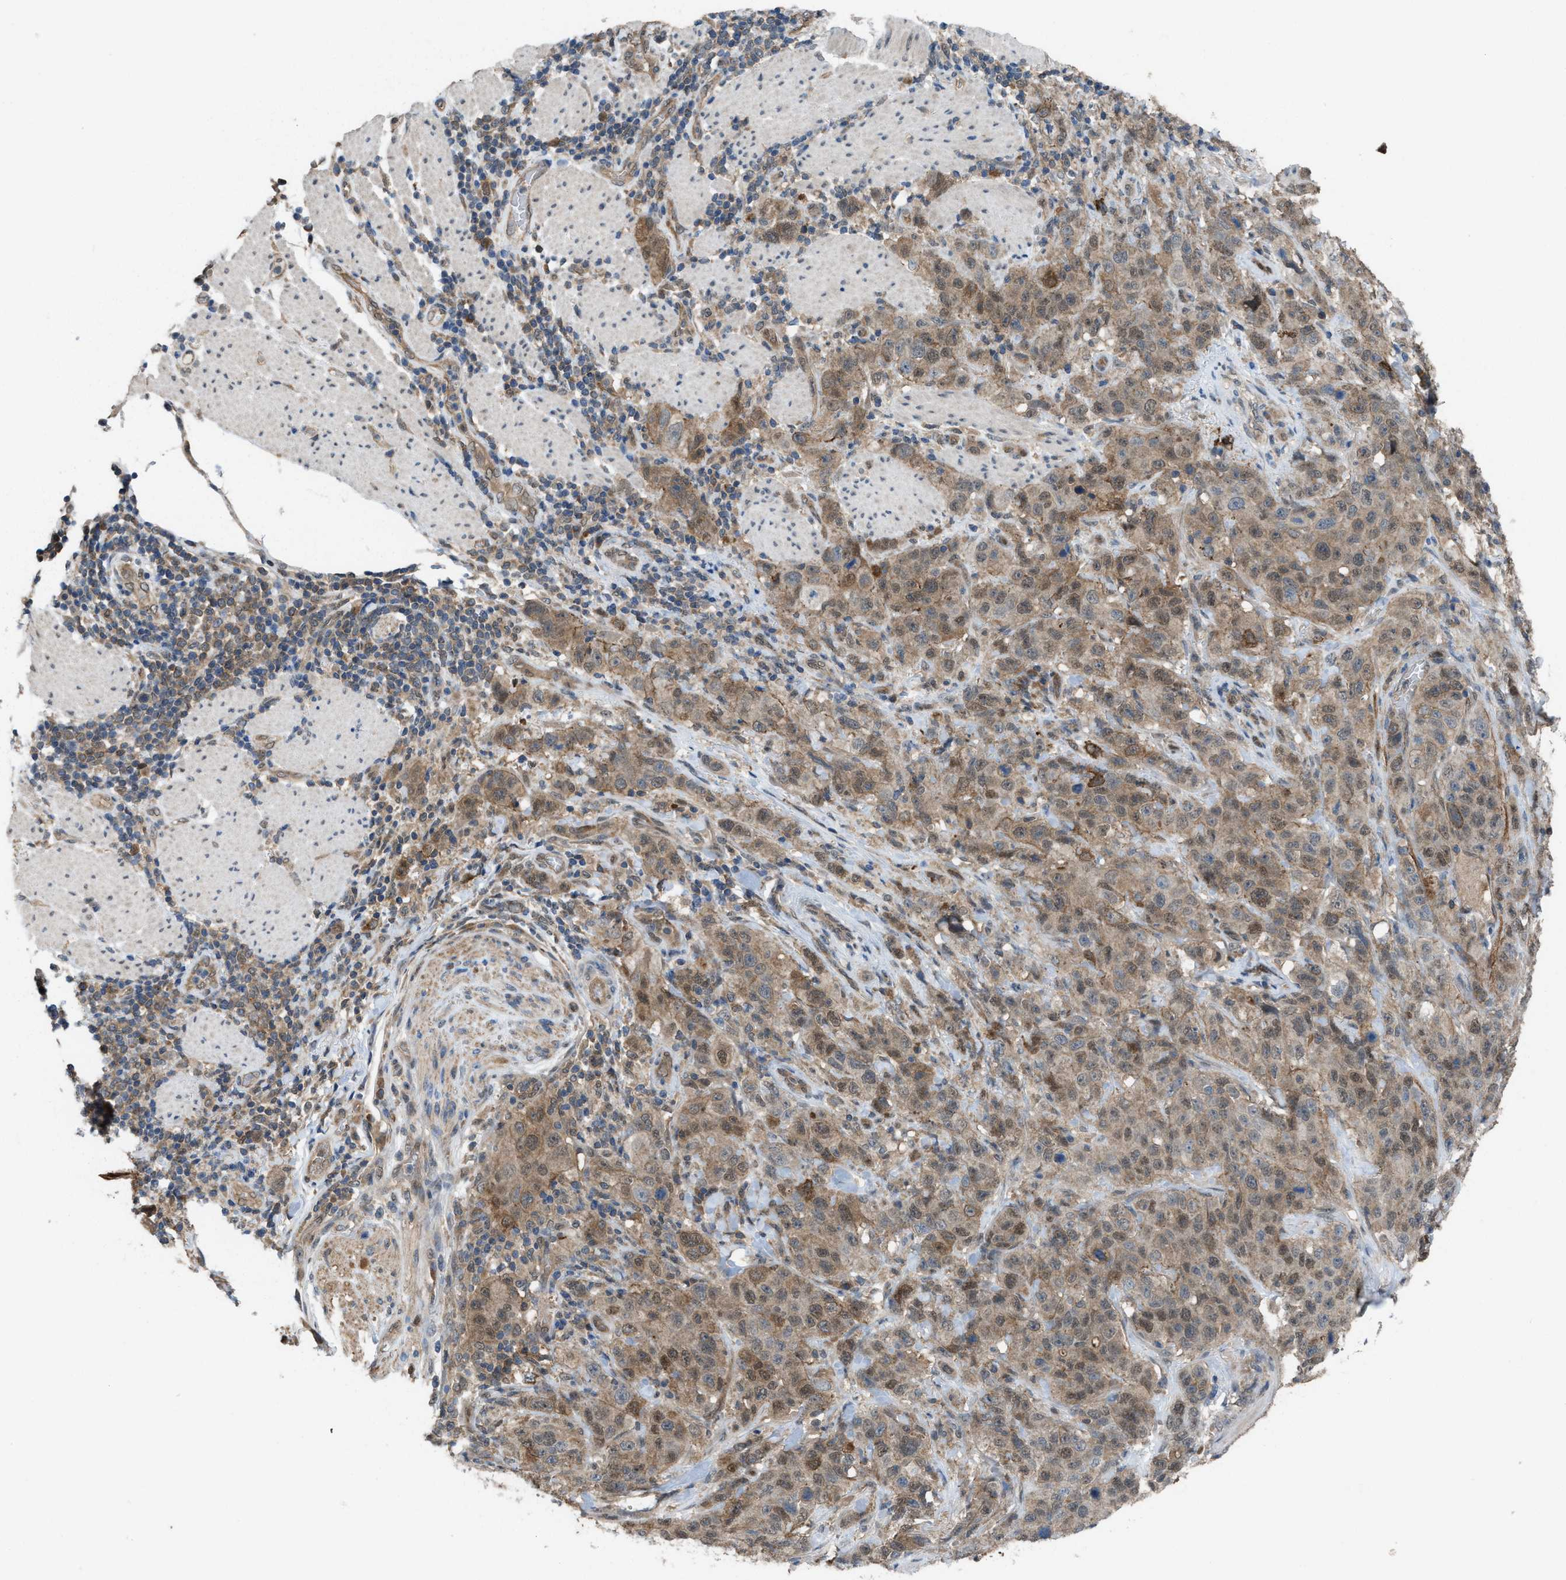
{"staining": {"intensity": "moderate", "quantity": ">75%", "location": "cytoplasmic/membranous,nuclear"}, "tissue": "stomach cancer", "cell_type": "Tumor cells", "image_type": "cancer", "snomed": [{"axis": "morphology", "description": "Adenocarcinoma, NOS"}, {"axis": "topography", "description": "Stomach"}], "caption": "Brown immunohistochemical staining in human stomach cancer (adenocarcinoma) reveals moderate cytoplasmic/membranous and nuclear staining in about >75% of tumor cells.", "gene": "PLAA", "patient": {"sex": "male", "age": 48}}